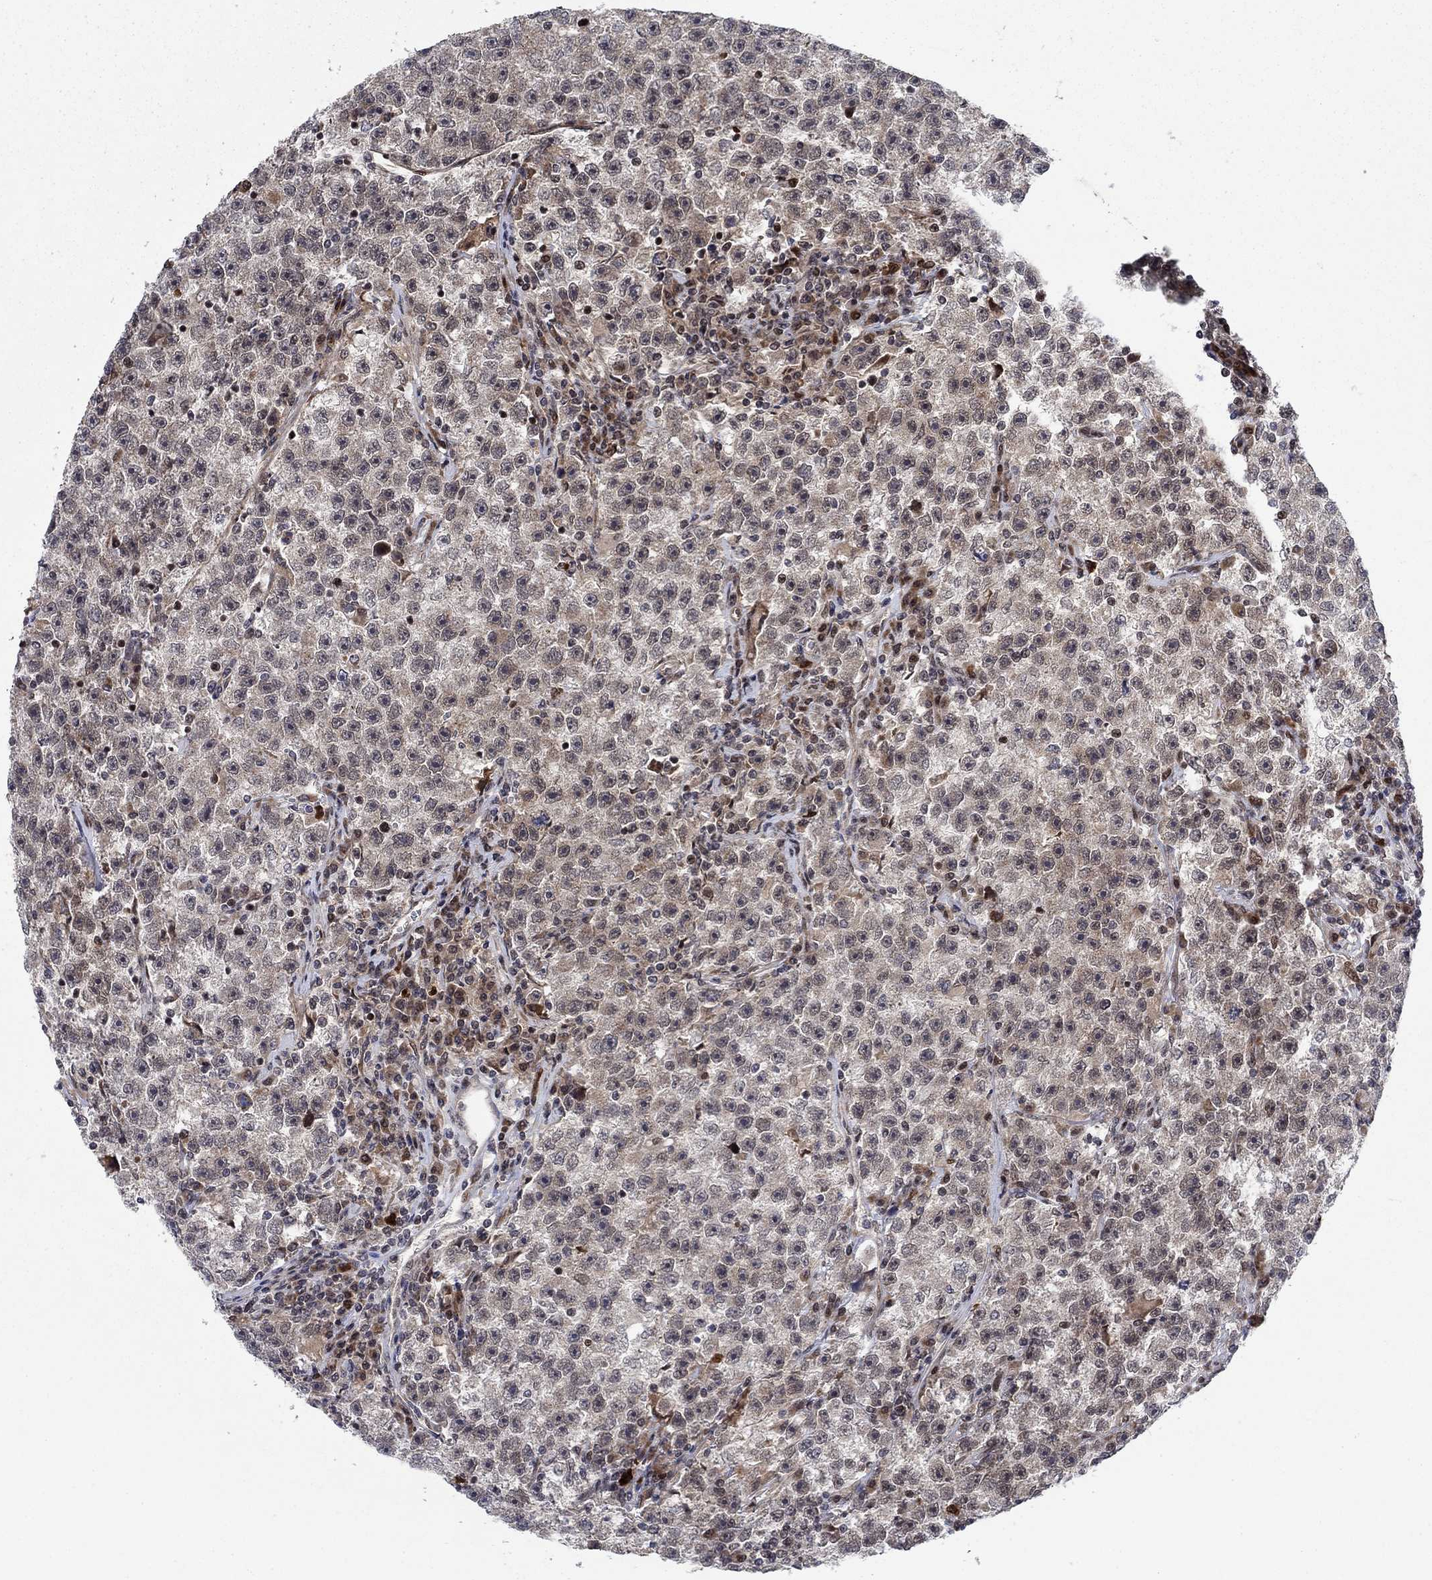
{"staining": {"intensity": "moderate", "quantity": "25%-75%", "location": "cytoplasmic/membranous,nuclear"}, "tissue": "testis cancer", "cell_type": "Tumor cells", "image_type": "cancer", "snomed": [{"axis": "morphology", "description": "Seminoma, NOS"}, {"axis": "topography", "description": "Testis"}], "caption": "Human testis seminoma stained with a protein marker displays moderate staining in tumor cells.", "gene": "PRICKLE4", "patient": {"sex": "male", "age": 22}}